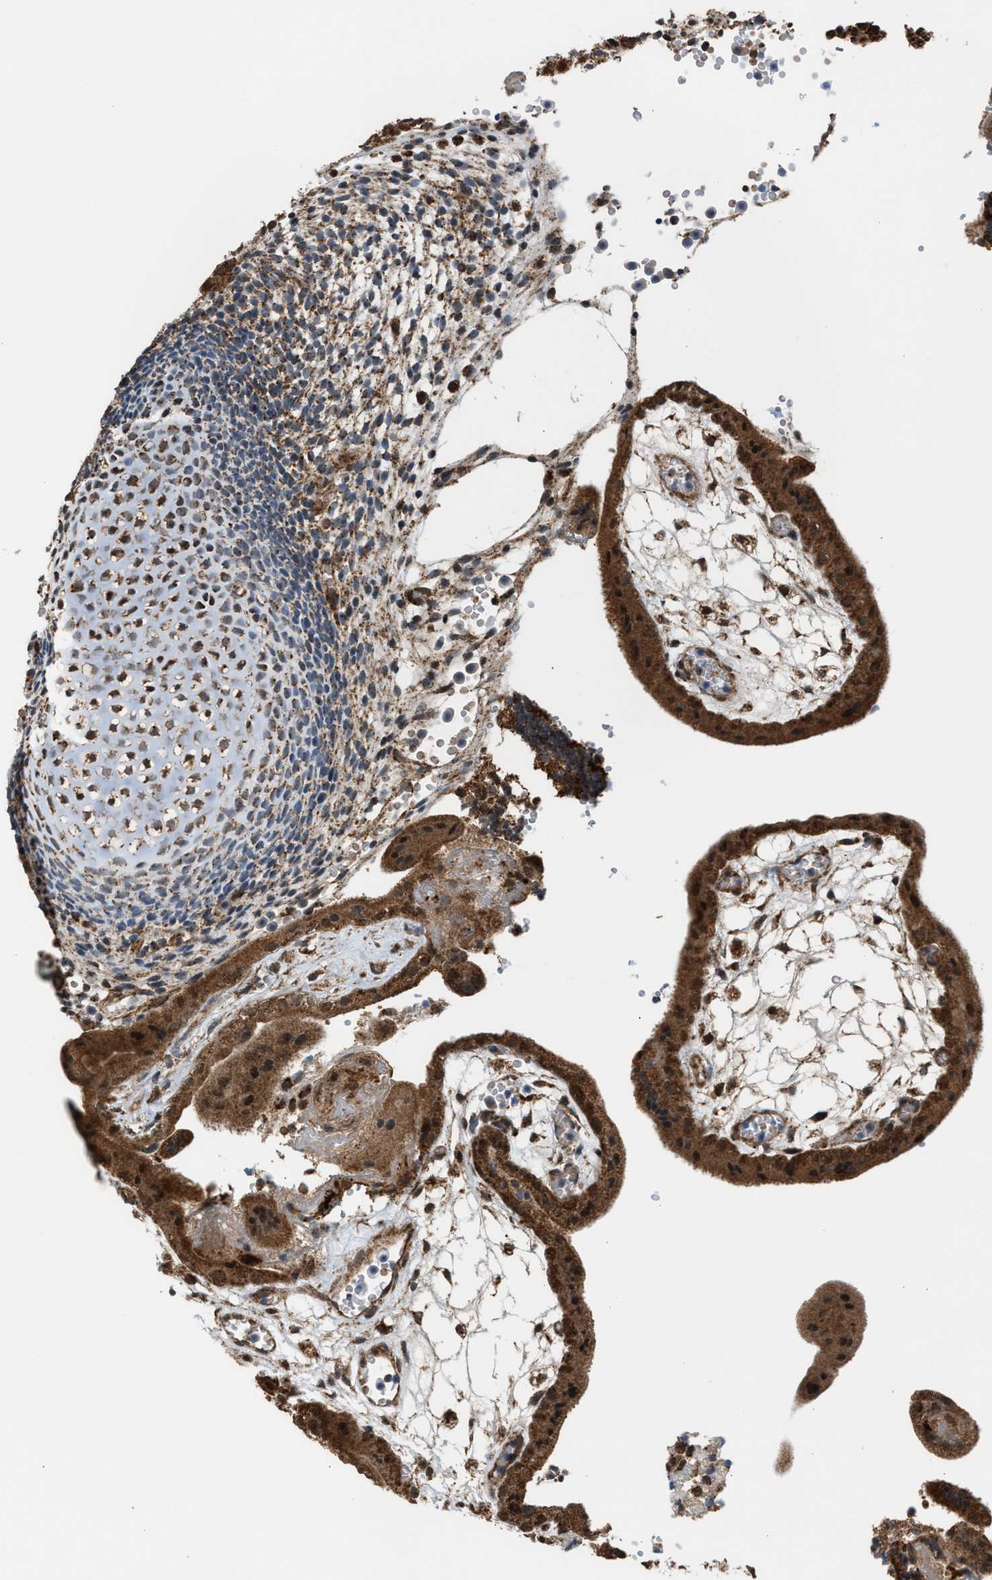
{"staining": {"intensity": "strong", "quantity": ">75%", "location": "cytoplasmic/membranous"}, "tissue": "placenta", "cell_type": "Trophoblastic cells", "image_type": "normal", "snomed": [{"axis": "morphology", "description": "Normal tissue, NOS"}, {"axis": "topography", "description": "Placenta"}], "caption": "Protein expression analysis of normal placenta displays strong cytoplasmic/membranous expression in approximately >75% of trophoblastic cells.", "gene": "SGSM2", "patient": {"sex": "female", "age": 18}}